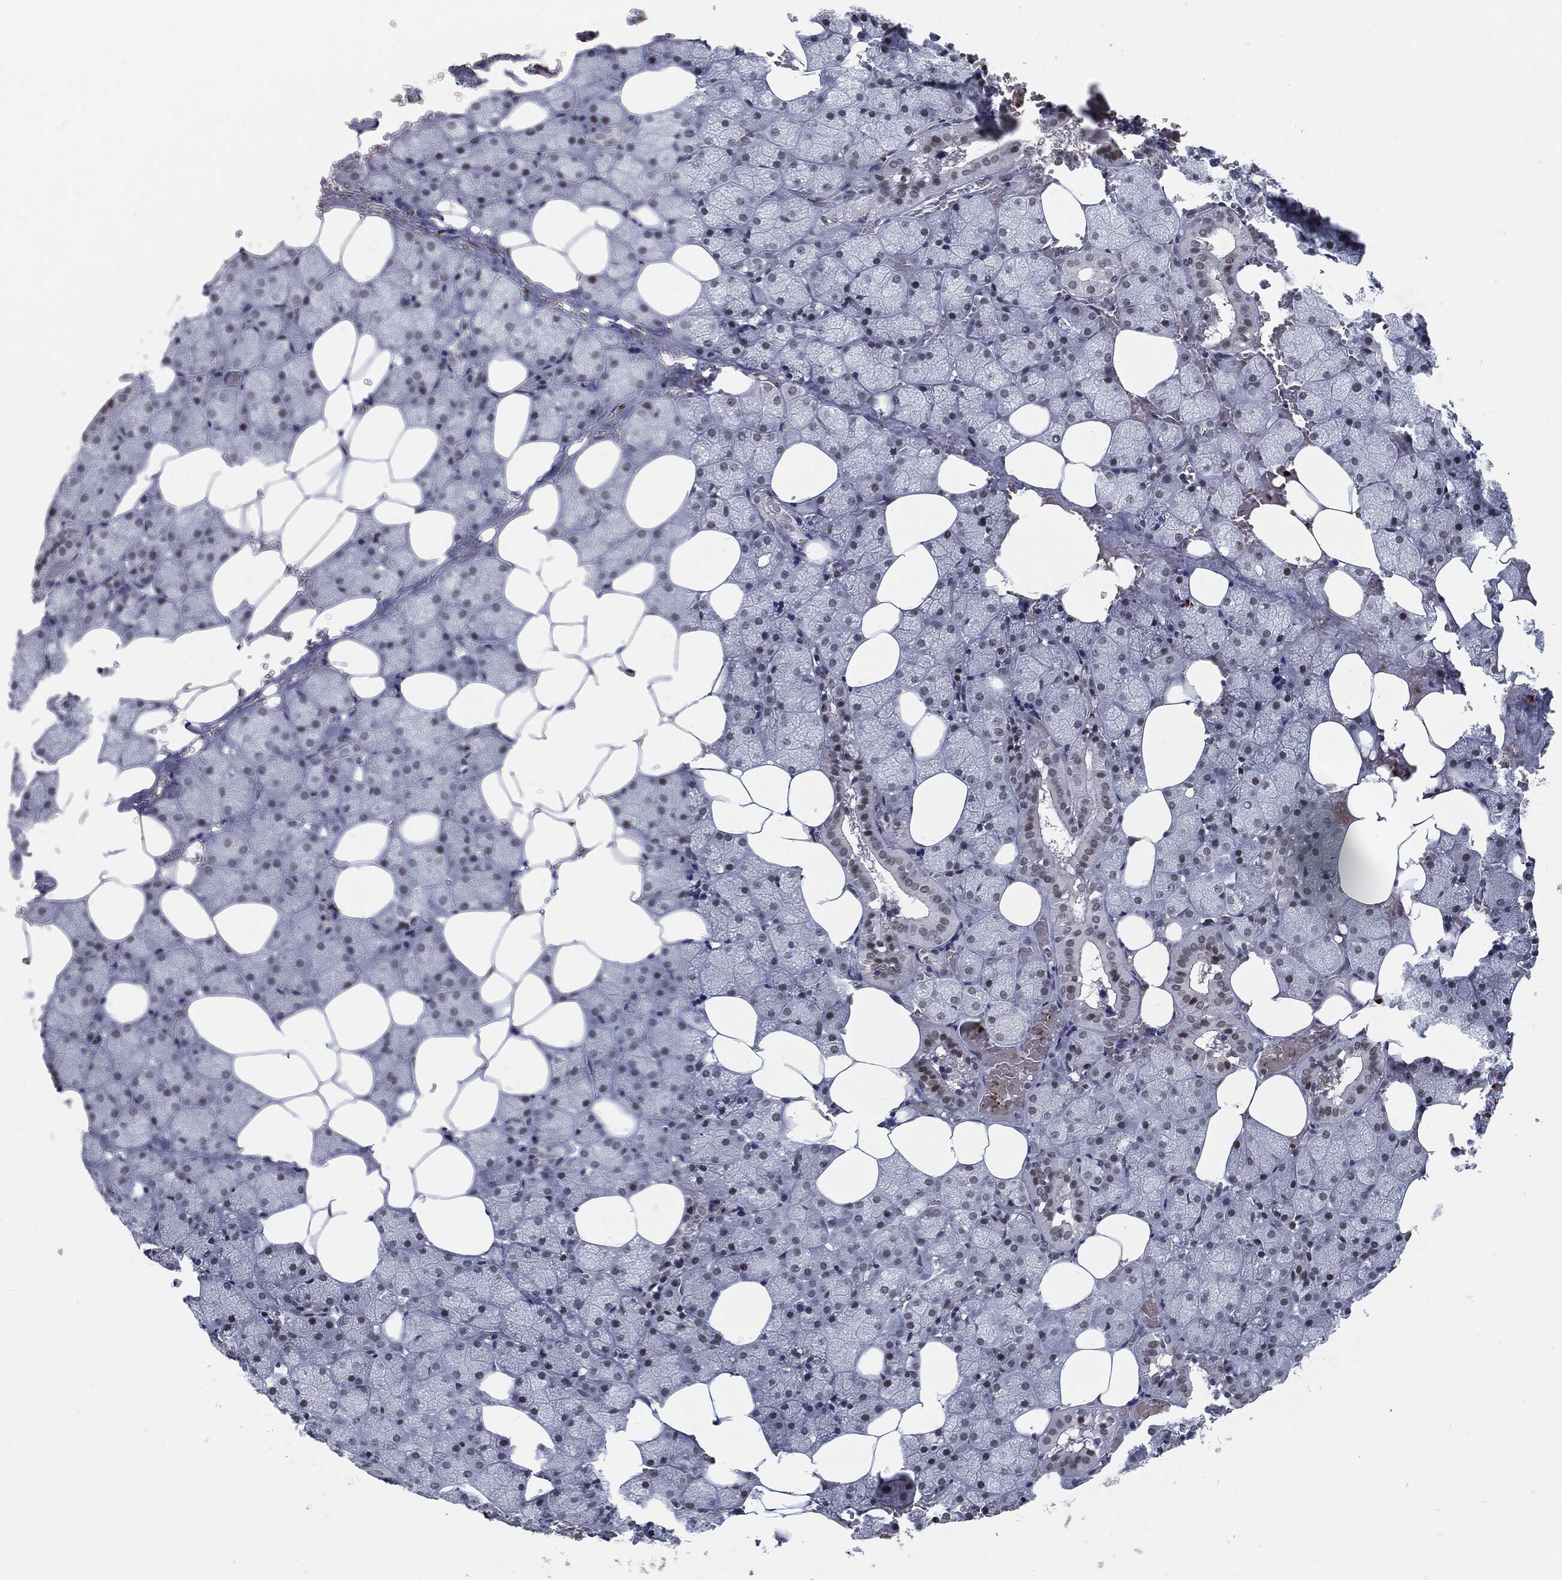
{"staining": {"intensity": "negative", "quantity": "none", "location": "none"}, "tissue": "salivary gland", "cell_type": "Glandular cells", "image_type": "normal", "snomed": [{"axis": "morphology", "description": "Normal tissue, NOS"}, {"axis": "topography", "description": "Salivary gland"}], "caption": "Human salivary gland stained for a protein using immunohistochemistry exhibits no staining in glandular cells.", "gene": "ANXA1", "patient": {"sex": "male", "age": 38}}